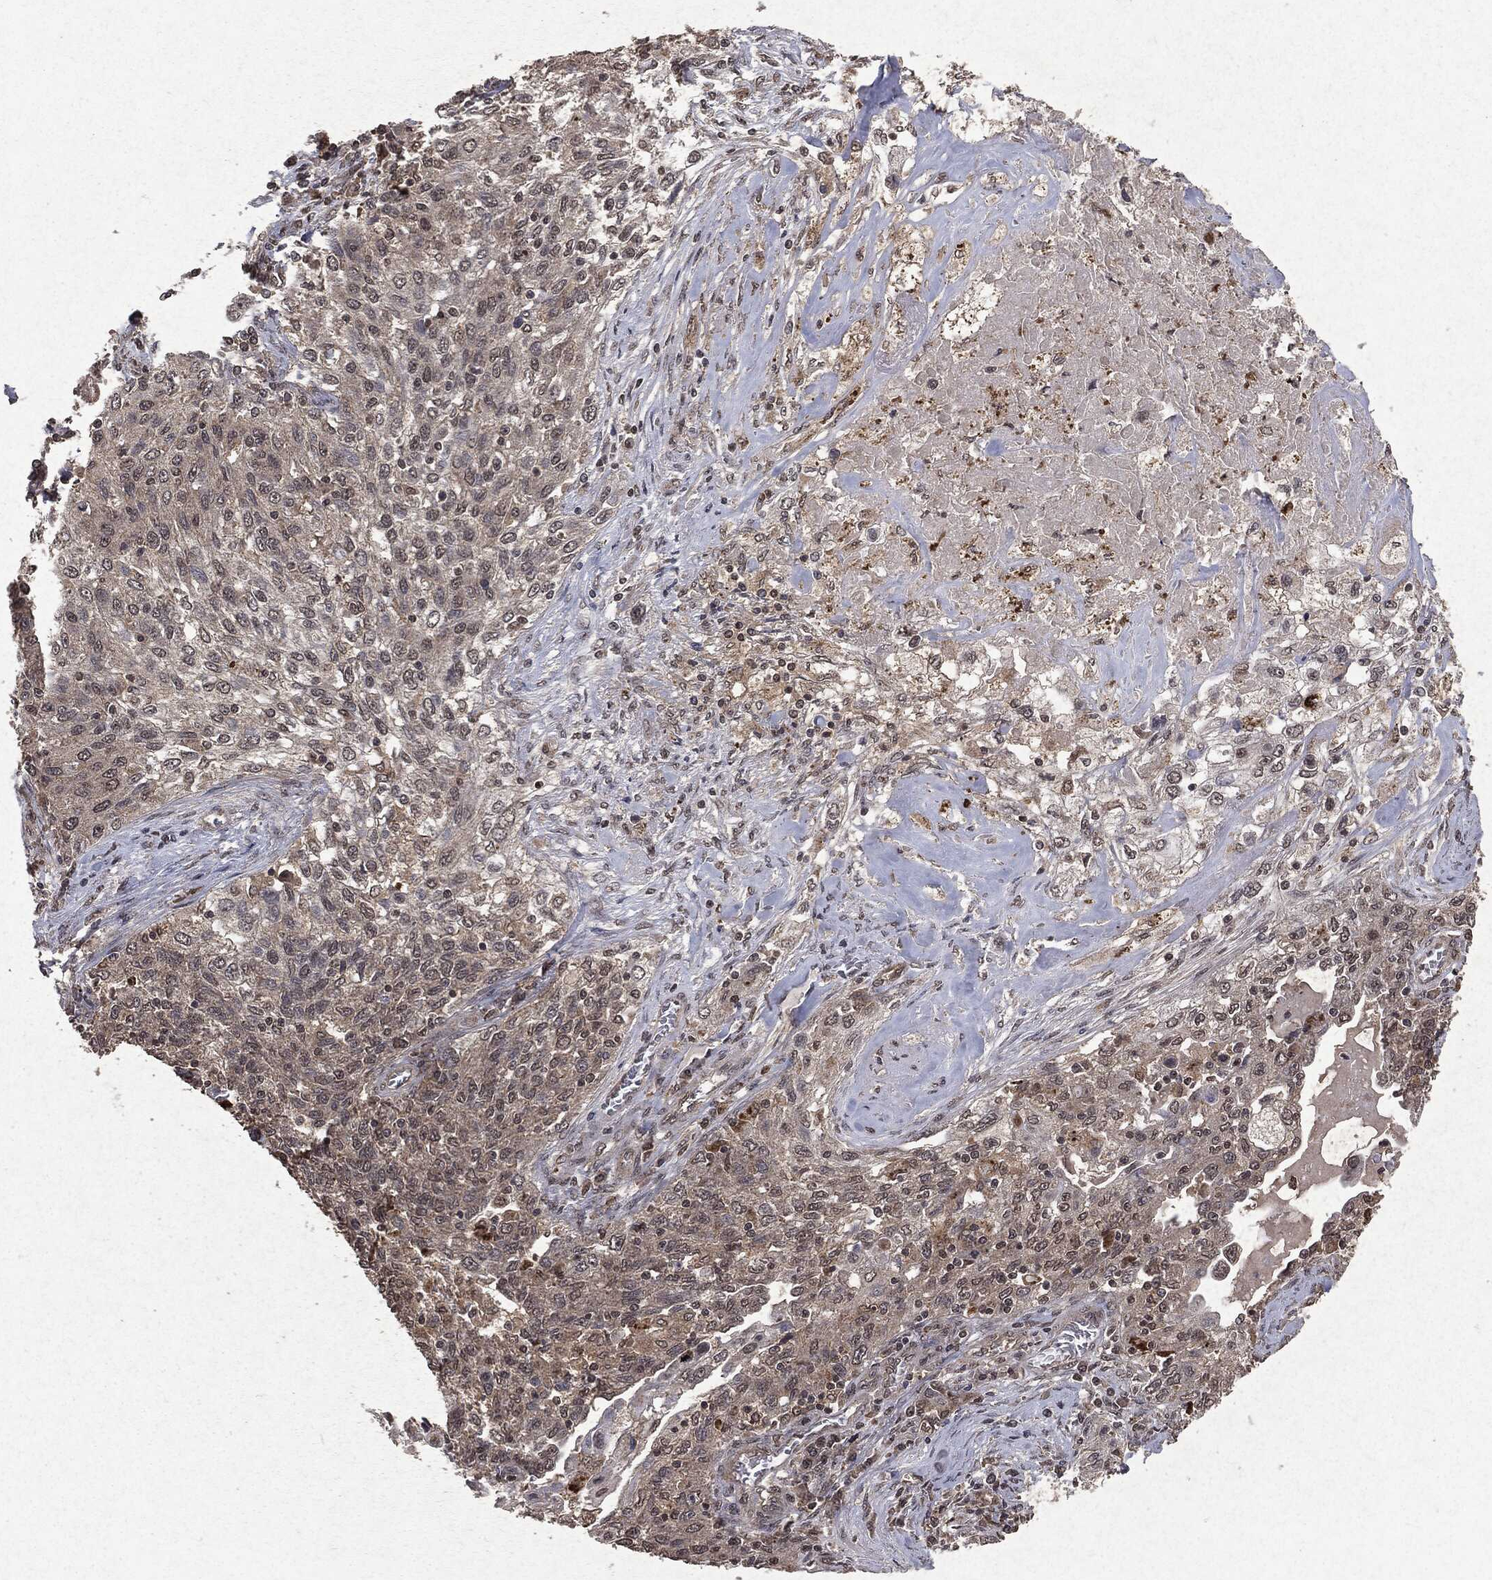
{"staining": {"intensity": "negative", "quantity": "none", "location": "none"}, "tissue": "lung cancer", "cell_type": "Tumor cells", "image_type": "cancer", "snomed": [{"axis": "morphology", "description": "Squamous cell carcinoma, NOS"}, {"axis": "topography", "description": "Lung"}], "caption": "IHC image of human lung cancer stained for a protein (brown), which exhibits no staining in tumor cells. The staining is performed using DAB brown chromogen with nuclei counter-stained in using hematoxylin.", "gene": "PEBP1", "patient": {"sex": "female", "age": 69}}